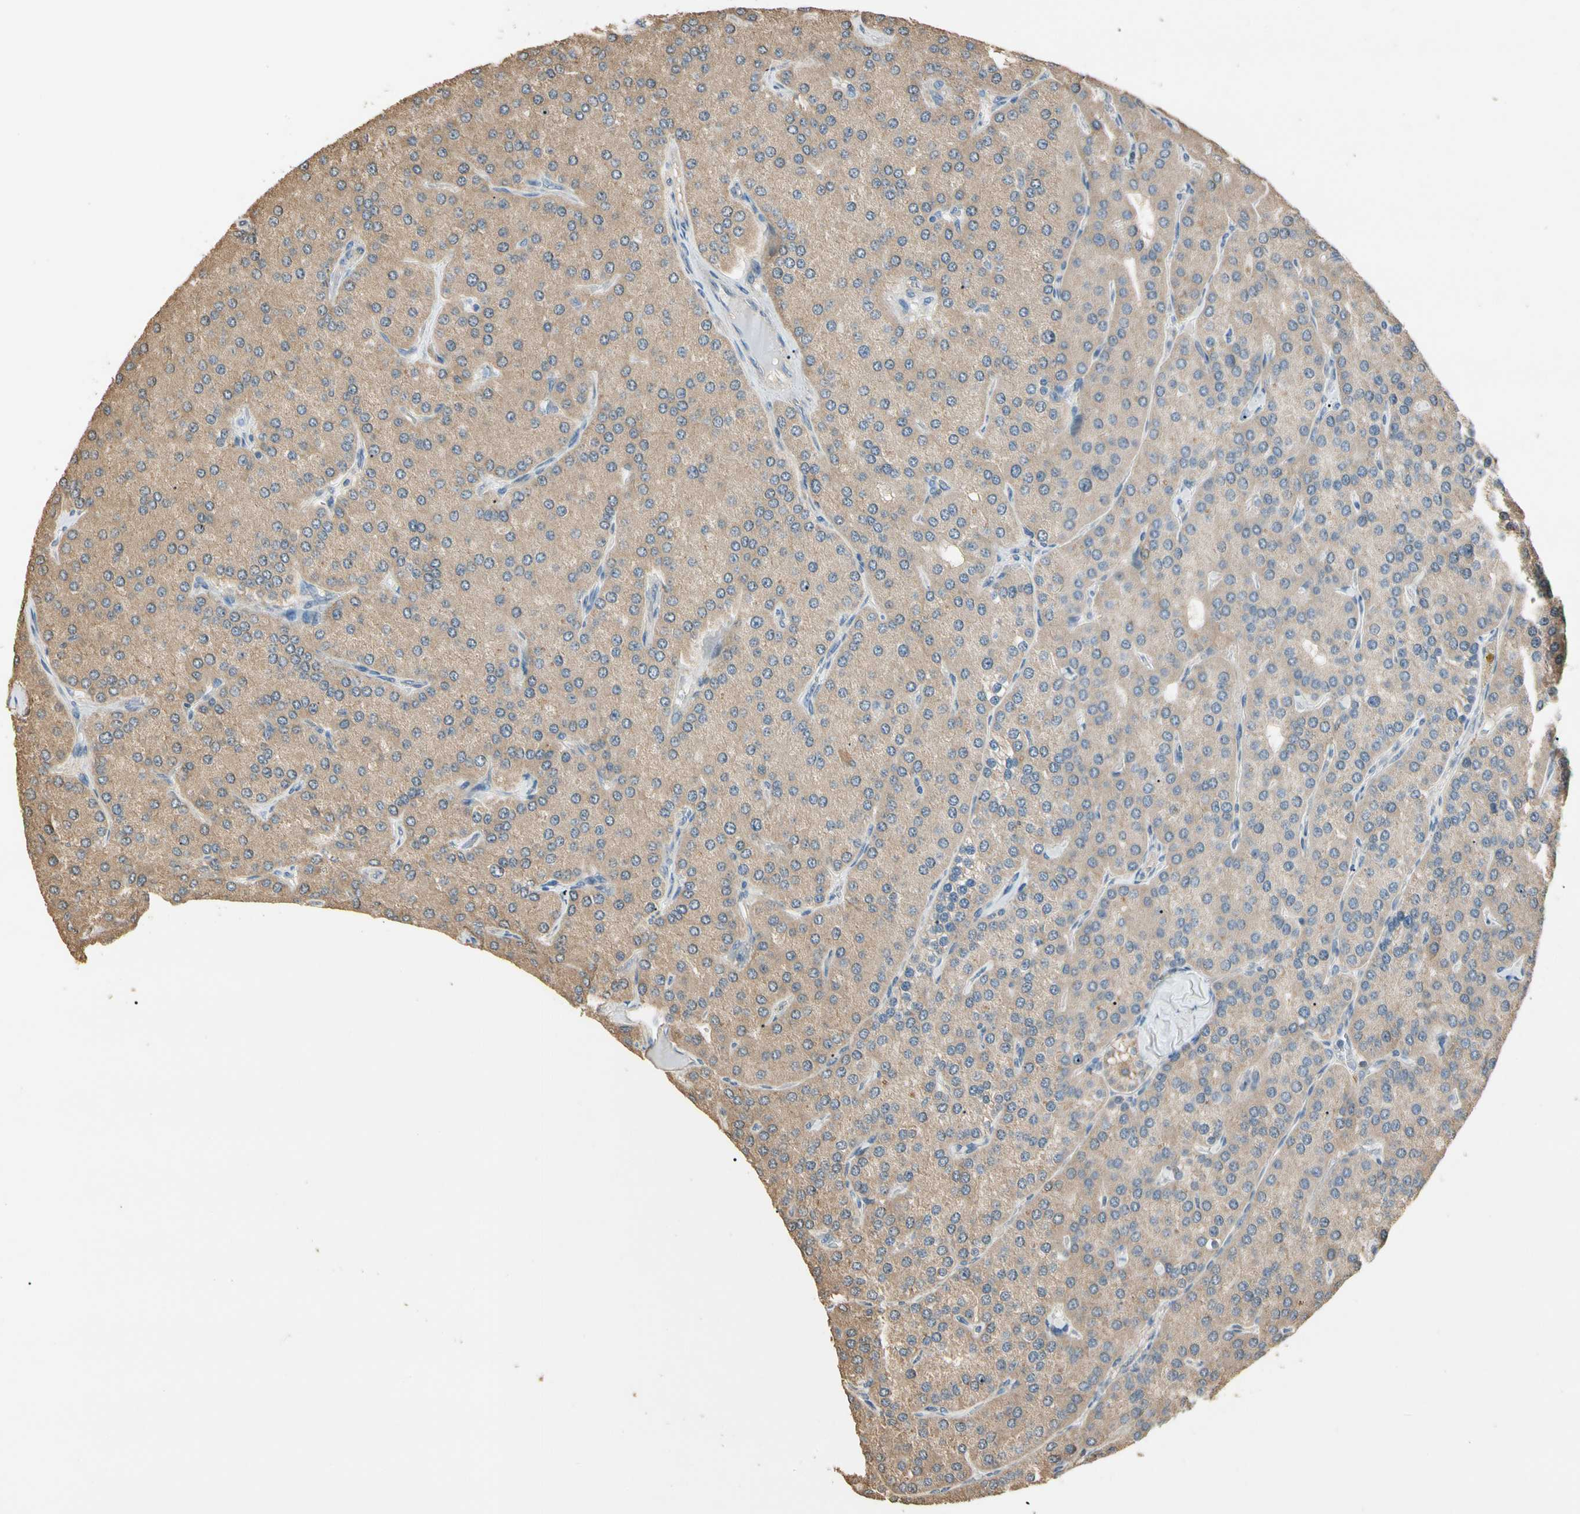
{"staining": {"intensity": "moderate", "quantity": ">75%", "location": "cytoplasmic/membranous"}, "tissue": "parathyroid gland", "cell_type": "Glandular cells", "image_type": "normal", "snomed": [{"axis": "morphology", "description": "Normal tissue, NOS"}, {"axis": "morphology", "description": "Adenoma, NOS"}, {"axis": "topography", "description": "Parathyroid gland"}], "caption": "DAB immunohistochemical staining of normal parathyroid gland shows moderate cytoplasmic/membranous protein positivity in approximately >75% of glandular cells.", "gene": "CDH6", "patient": {"sex": "female", "age": 86}}